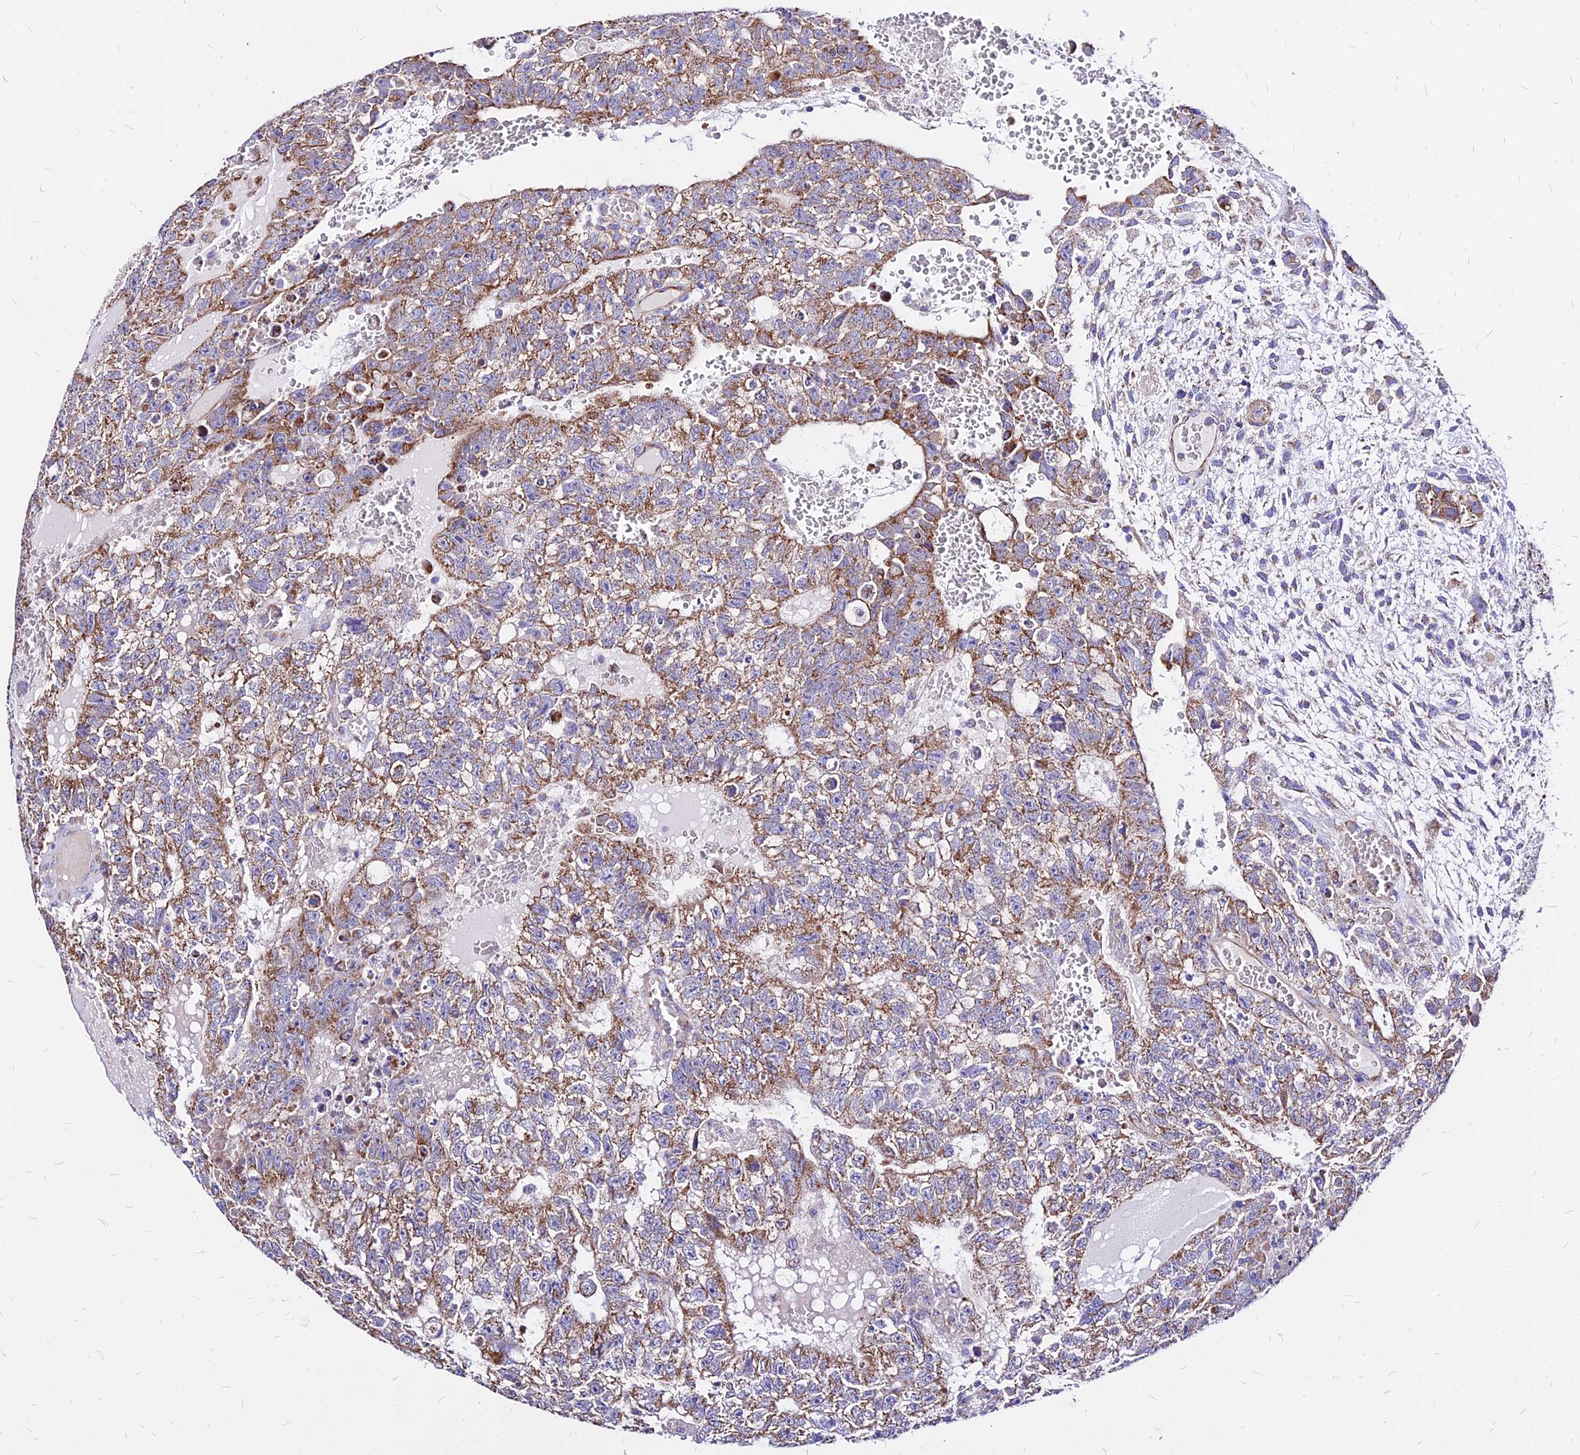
{"staining": {"intensity": "moderate", "quantity": ">75%", "location": "cytoplasmic/membranous"}, "tissue": "testis cancer", "cell_type": "Tumor cells", "image_type": "cancer", "snomed": [{"axis": "morphology", "description": "Carcinoma, Embryonal, NOS"}, {"axis": "topography", "description": "Testis"}], "caption": "The image shows staining of testis embryonal carcinoma, revealing moderate cytoplasmic/membranous protein staining (brown color) within tumor cells. Nuclei are stained in blue.", "gene": "MRPL3", "patient": {"sex": "male", "age": 26}}